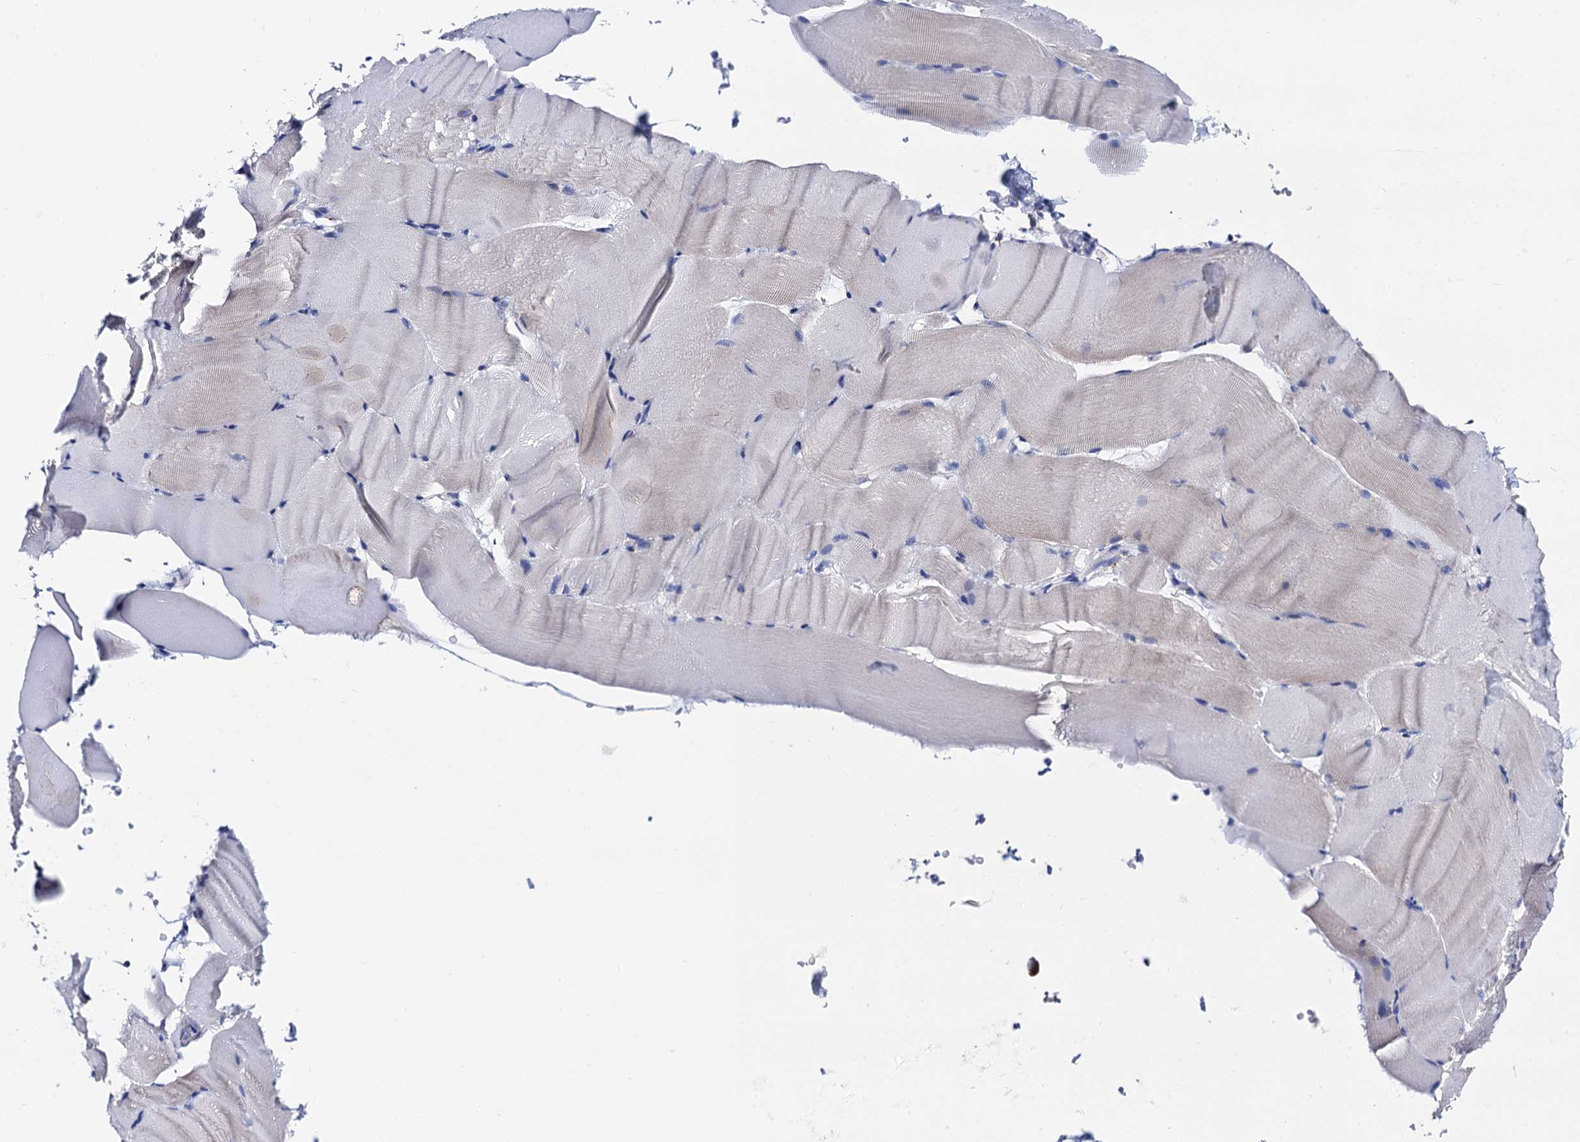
{"staining": {"intensity": "negative", "quantity": "none", "location": "none"}, "tissue": "skeletal muscle", "cell_type": "Myocytes", "image_type": "normal", "snomed": [{"axis": "morphology", "description": "Normal tissue, NOS"}, {"axis": "topography", "description": "Skeletal muscle"}, {"axis": "topography", "description": "Parathyroid gland"}], "caption": "Skeletal muscle was stained to show a protein in brown. There is no significant expression in myocytes. (Immunohistochemistry, brightfield microscopy, high magnification).", "gene": "ACADSB", "patient": {"sex": "female", "age": 37}}